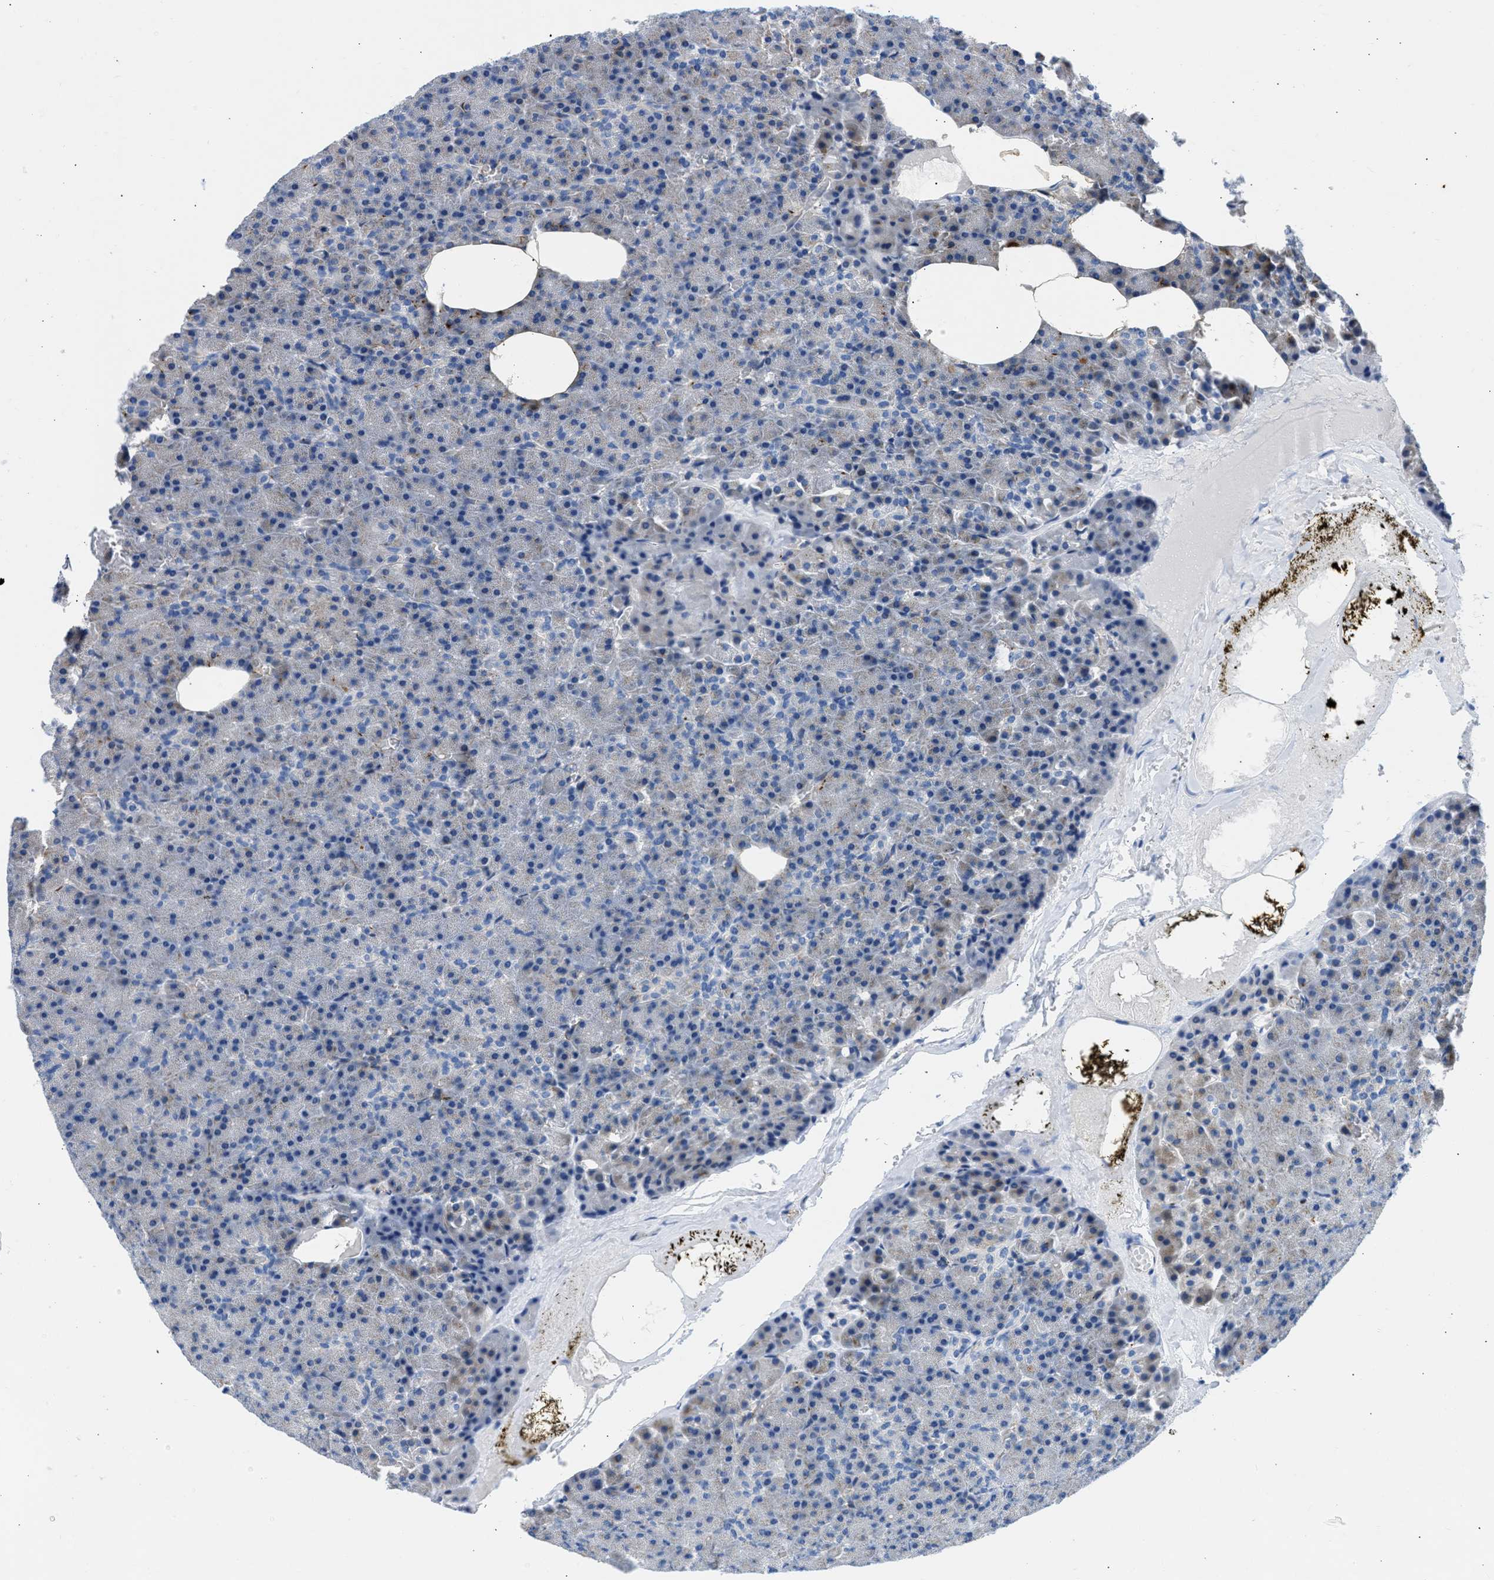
{"staining": {"intensity": "weak", "quantity": "<25%", "location": "cytoplasmic/membranous"}, "tissue": "pancreas", "cell_type": "Exocrine glandular cells", "image_type": "normal", "snomed": [{"axis": "morphology", "description": "Normal tissue, NOS"}, {"axis": "morphology", "description": "Carcinoid, malignant, NOS"}, {"axis": "topography", "description": "Pancreas"}], "caption": "DAB (3,3'-diaminobenzidine) immunohistochemical staining of normal pancreas reveals no significant staining in exocrine glandular cells.", "gene": "ULK4", "patient": {"sex": "female", "age": 35}}